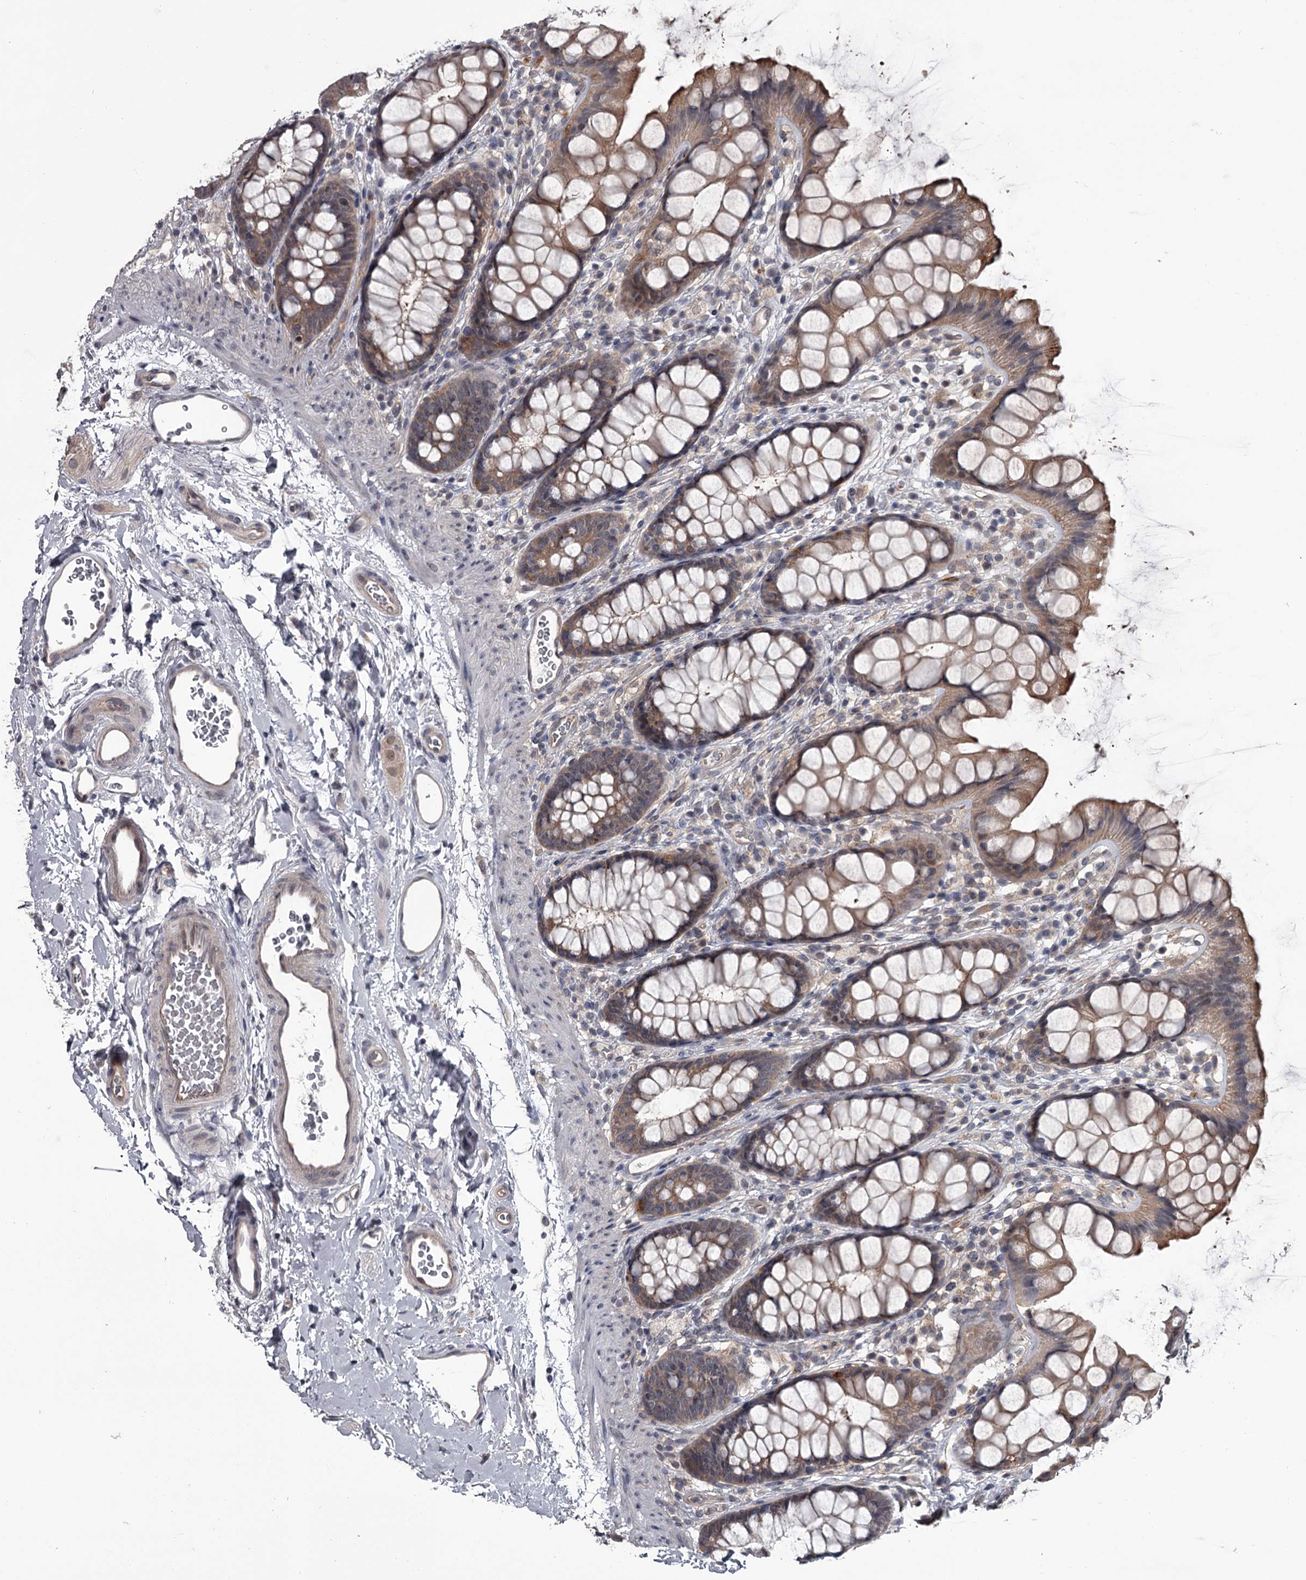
{"staining": {"intensity": "weak", "quantity": ">75%", "location": "cytoplasmic/membranous"}, "tissue": "rectum", "cell_type": "Glandular cells", "image_type": "normal", "snomed": [{"axis": "morphology", "description": "Normal tissue, NOS"}, {"axis": "topography", "description": "Rectum"}], "caption": "An image showing weak cytoplasmic/membranous staining in approximately >75% of glandular cells in normal rectum, as visualized by brown immunohistochemical staining.", "gene": "DAO", "patient": {"sex": "female", "age": 65}}